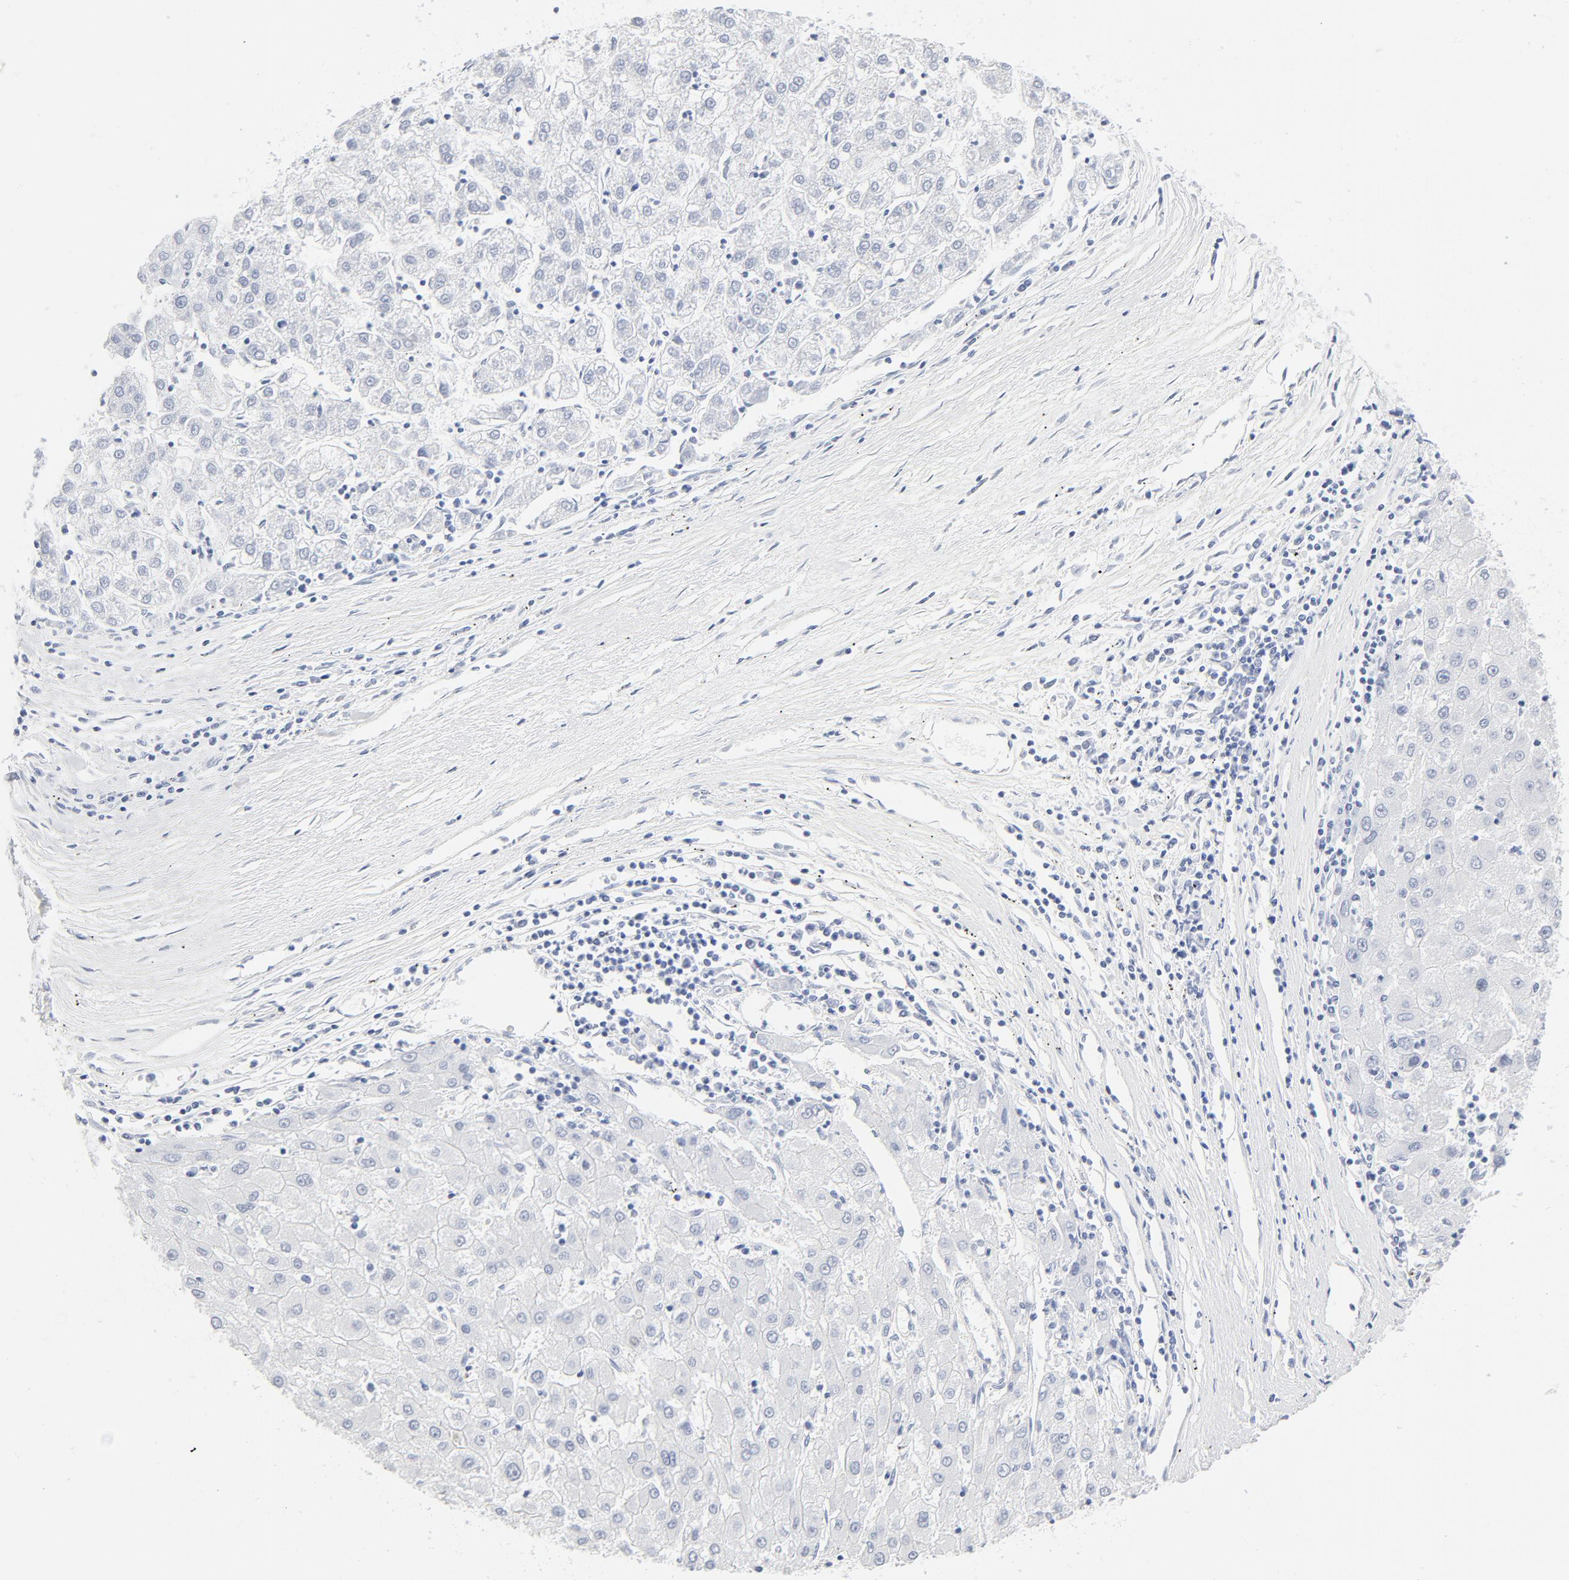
{"staining": {"intensity": "negative", "quantity": "none", "location": "none"}, "tissue": "liver cancer", "cell_type": "Tumor cells", "image_type": "cancer", "snomed": [{"axis": "morphology", "description": "Carcinoma, Hepatocellular, NOS"}, {"axis": "topography", "description": "Liver"}], "caption": "High magnification brightfield microscopy of liver cancer (hepatocellular carcinoma) stained with DAB (brown) and counterstained with hematoxylin (blue): tumor cells show no significant expression.", "gene": "ATF2", "patient": {"sex": "male", "age": 72}}